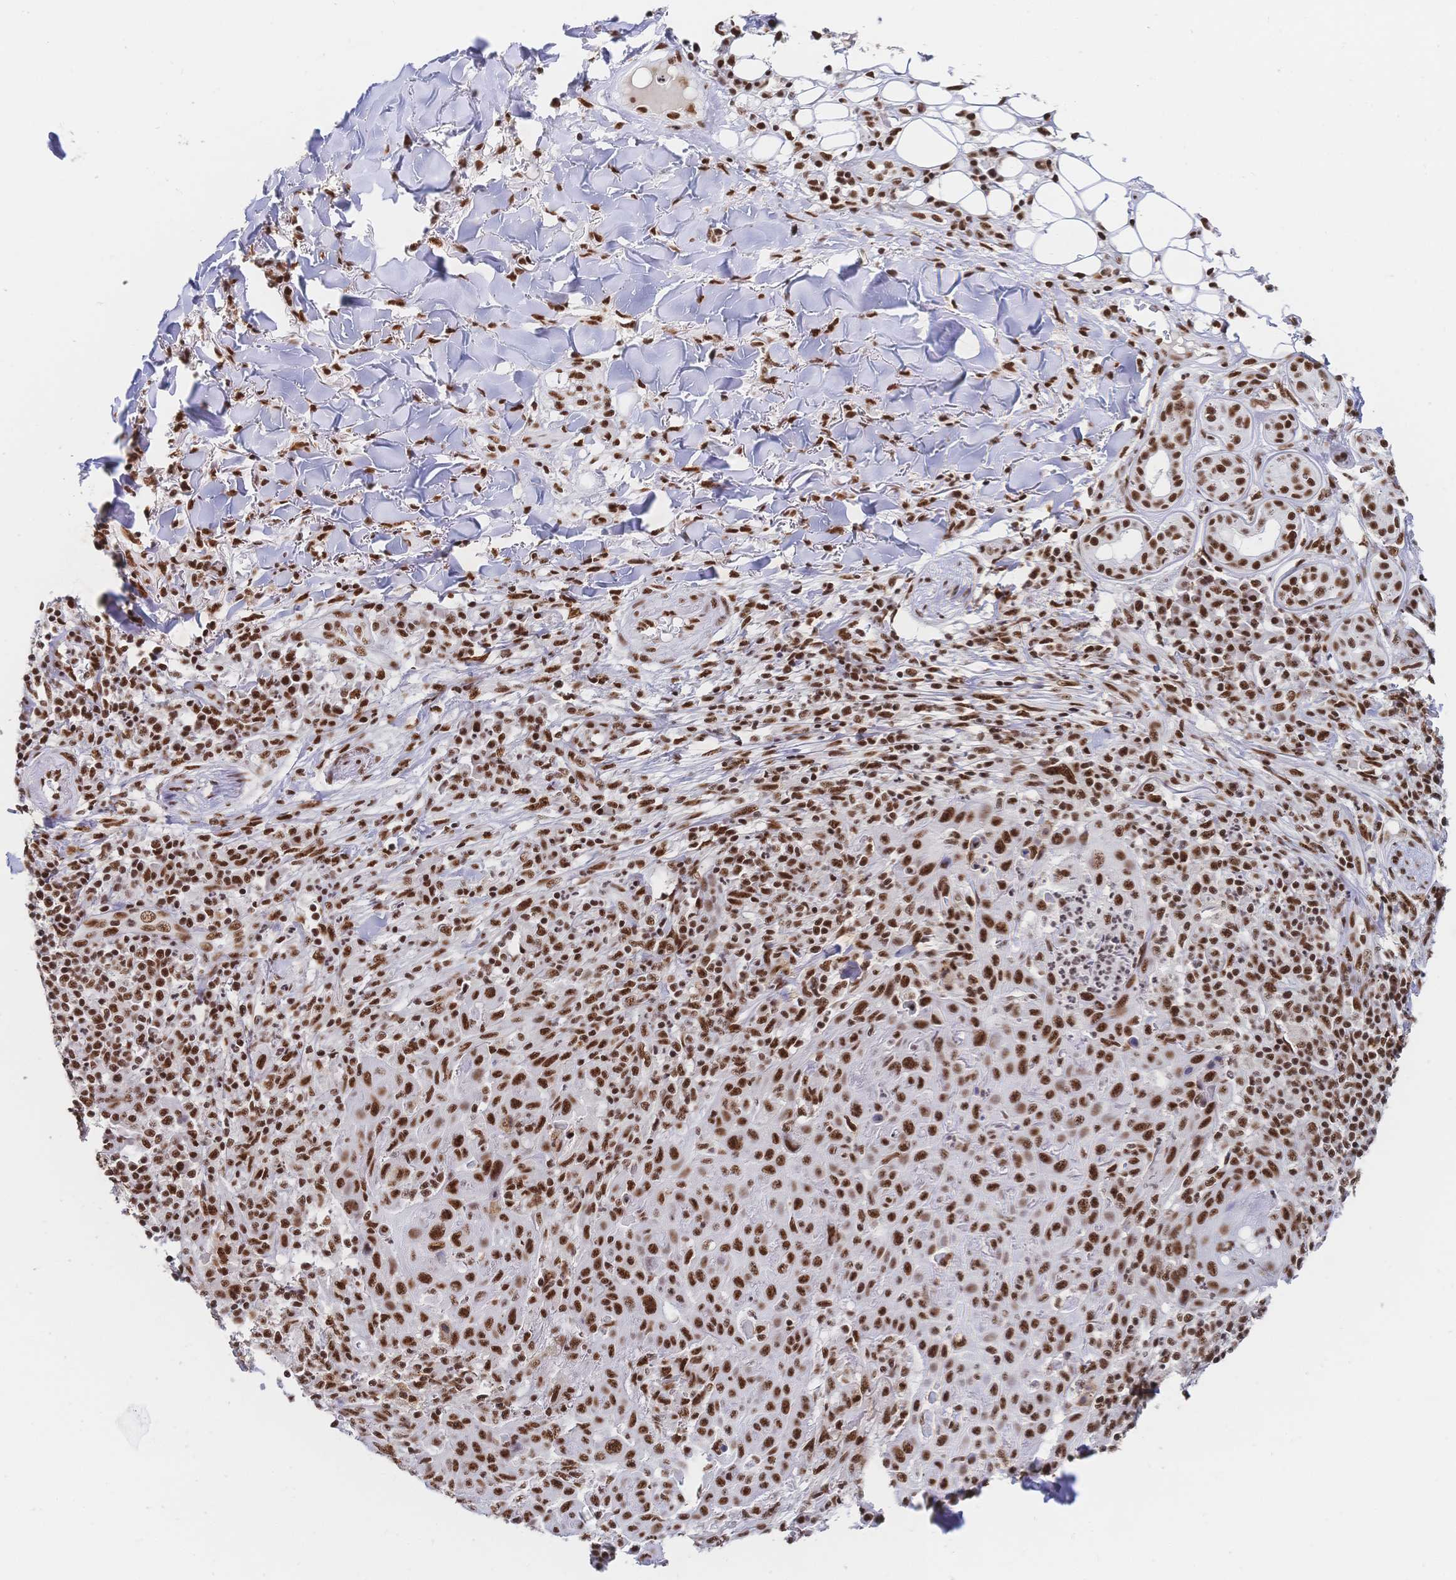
{"staining": {"intensity": "strong", "quantity": ">75%", "location": "nuclear"}, "tissue": "skin cancer", "cell_type": "Tumor cells", "image_type": "cancer", "snomed": [{"axis": "morphology", "description": "Squamous cell carcinoma, NOS"}, {"axis": "topography", "description": "Skin"}], "caption": "IHC (DAB (3,3'-diaminobenzidine)) staining of skin cancer exhibits strong nuclear protein expression in approximately >75% of tumor cells. Nuclei are stained in blue.", "gene": "SRSF1", "patient": {"sex": "male", "age": 75}}